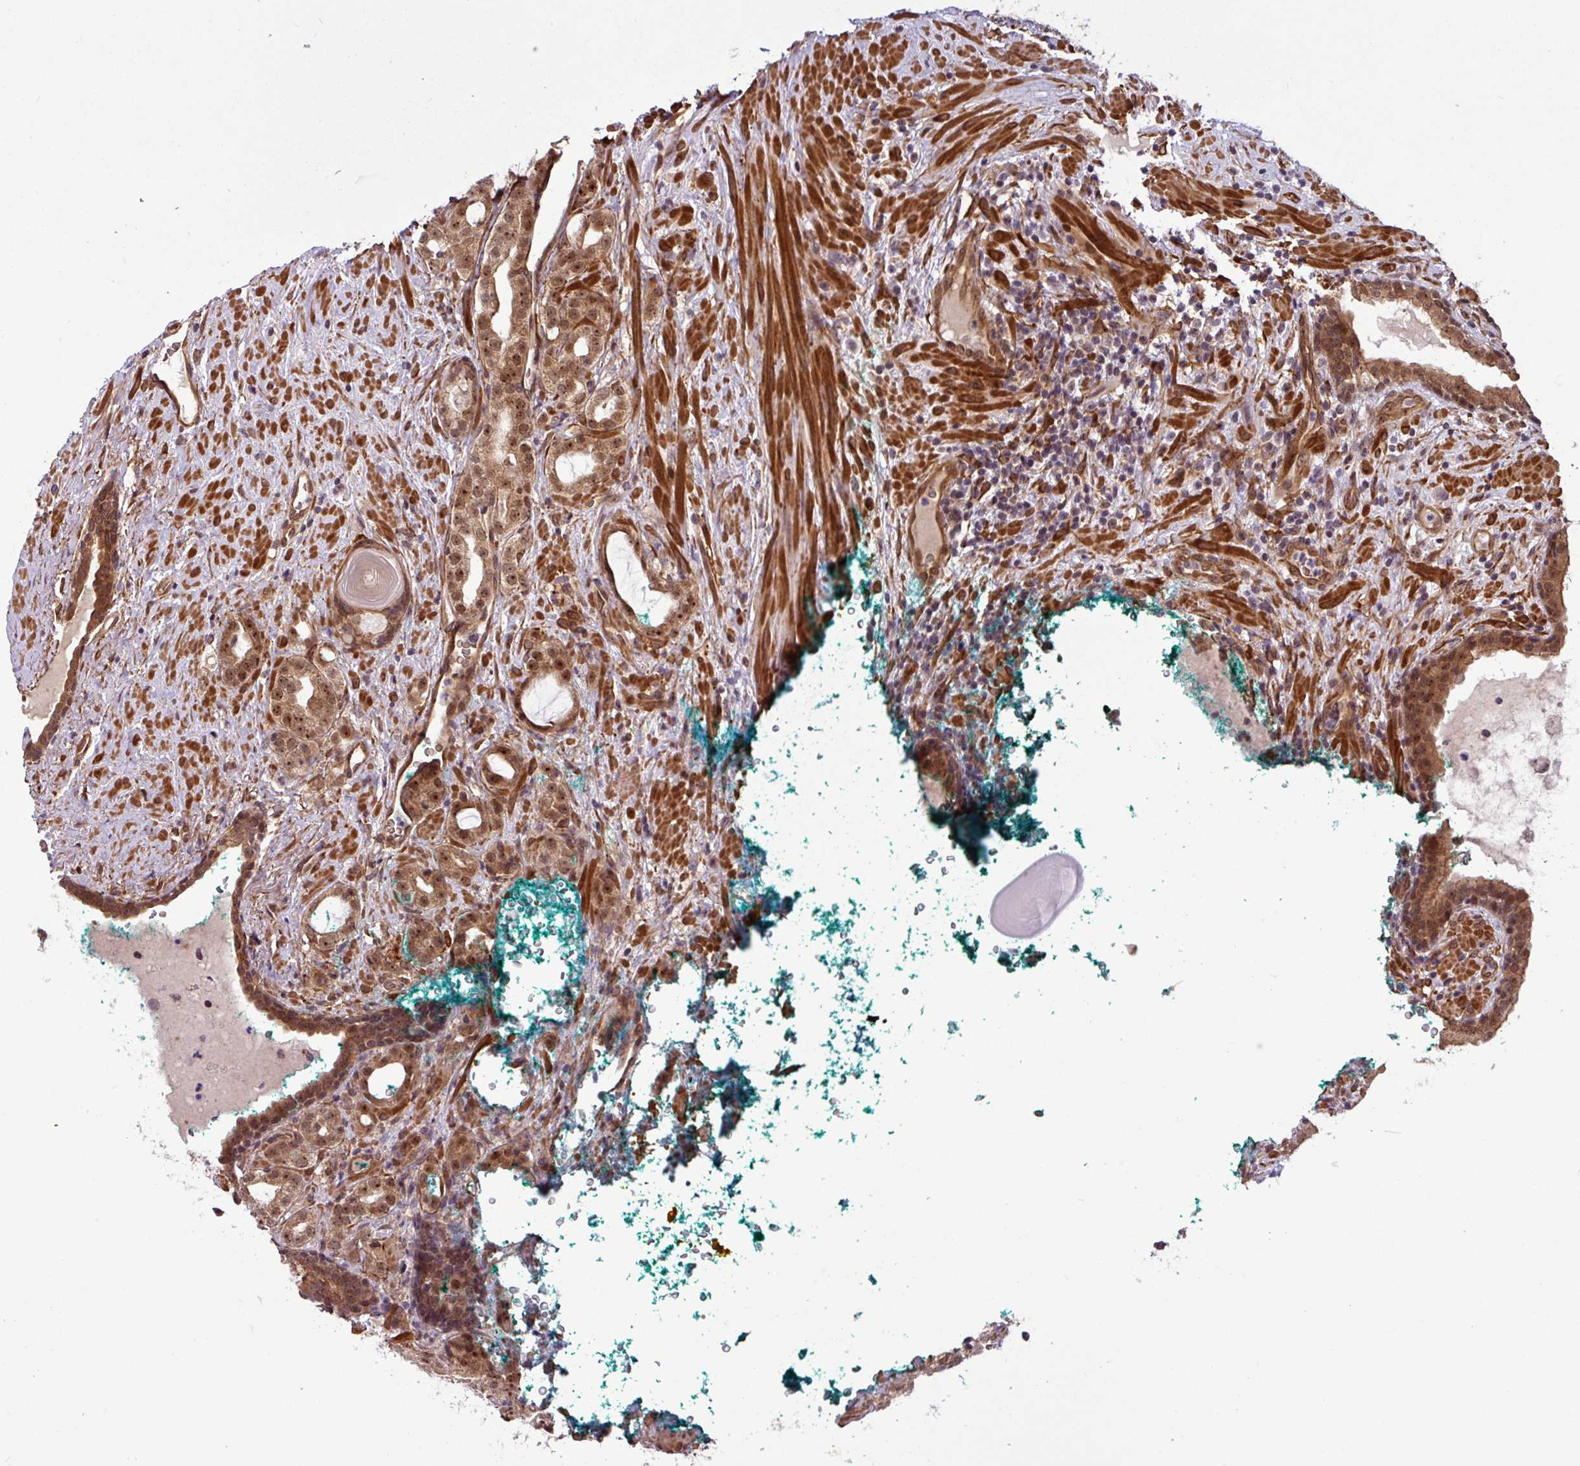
{"staining": {"intensity": "moderate", "quantity": ">75%", "location": "cytoplasmic/membranous,nuclear"}, "tissue": "prostate cancer", "cell_type": "Tumor cells", "image_type": "cancer", "snomed": [{"axis": "morphology", "description": "Adenocarcinoma, High grade"}, {"axis": "topography", "description": "Prostate"}], "caption": "Human prostate cancer stained with a protein marker displays moderate staining in tumor cells.", "gene": "C7orf50", "patient": {"sex": "male", "age": 64}}